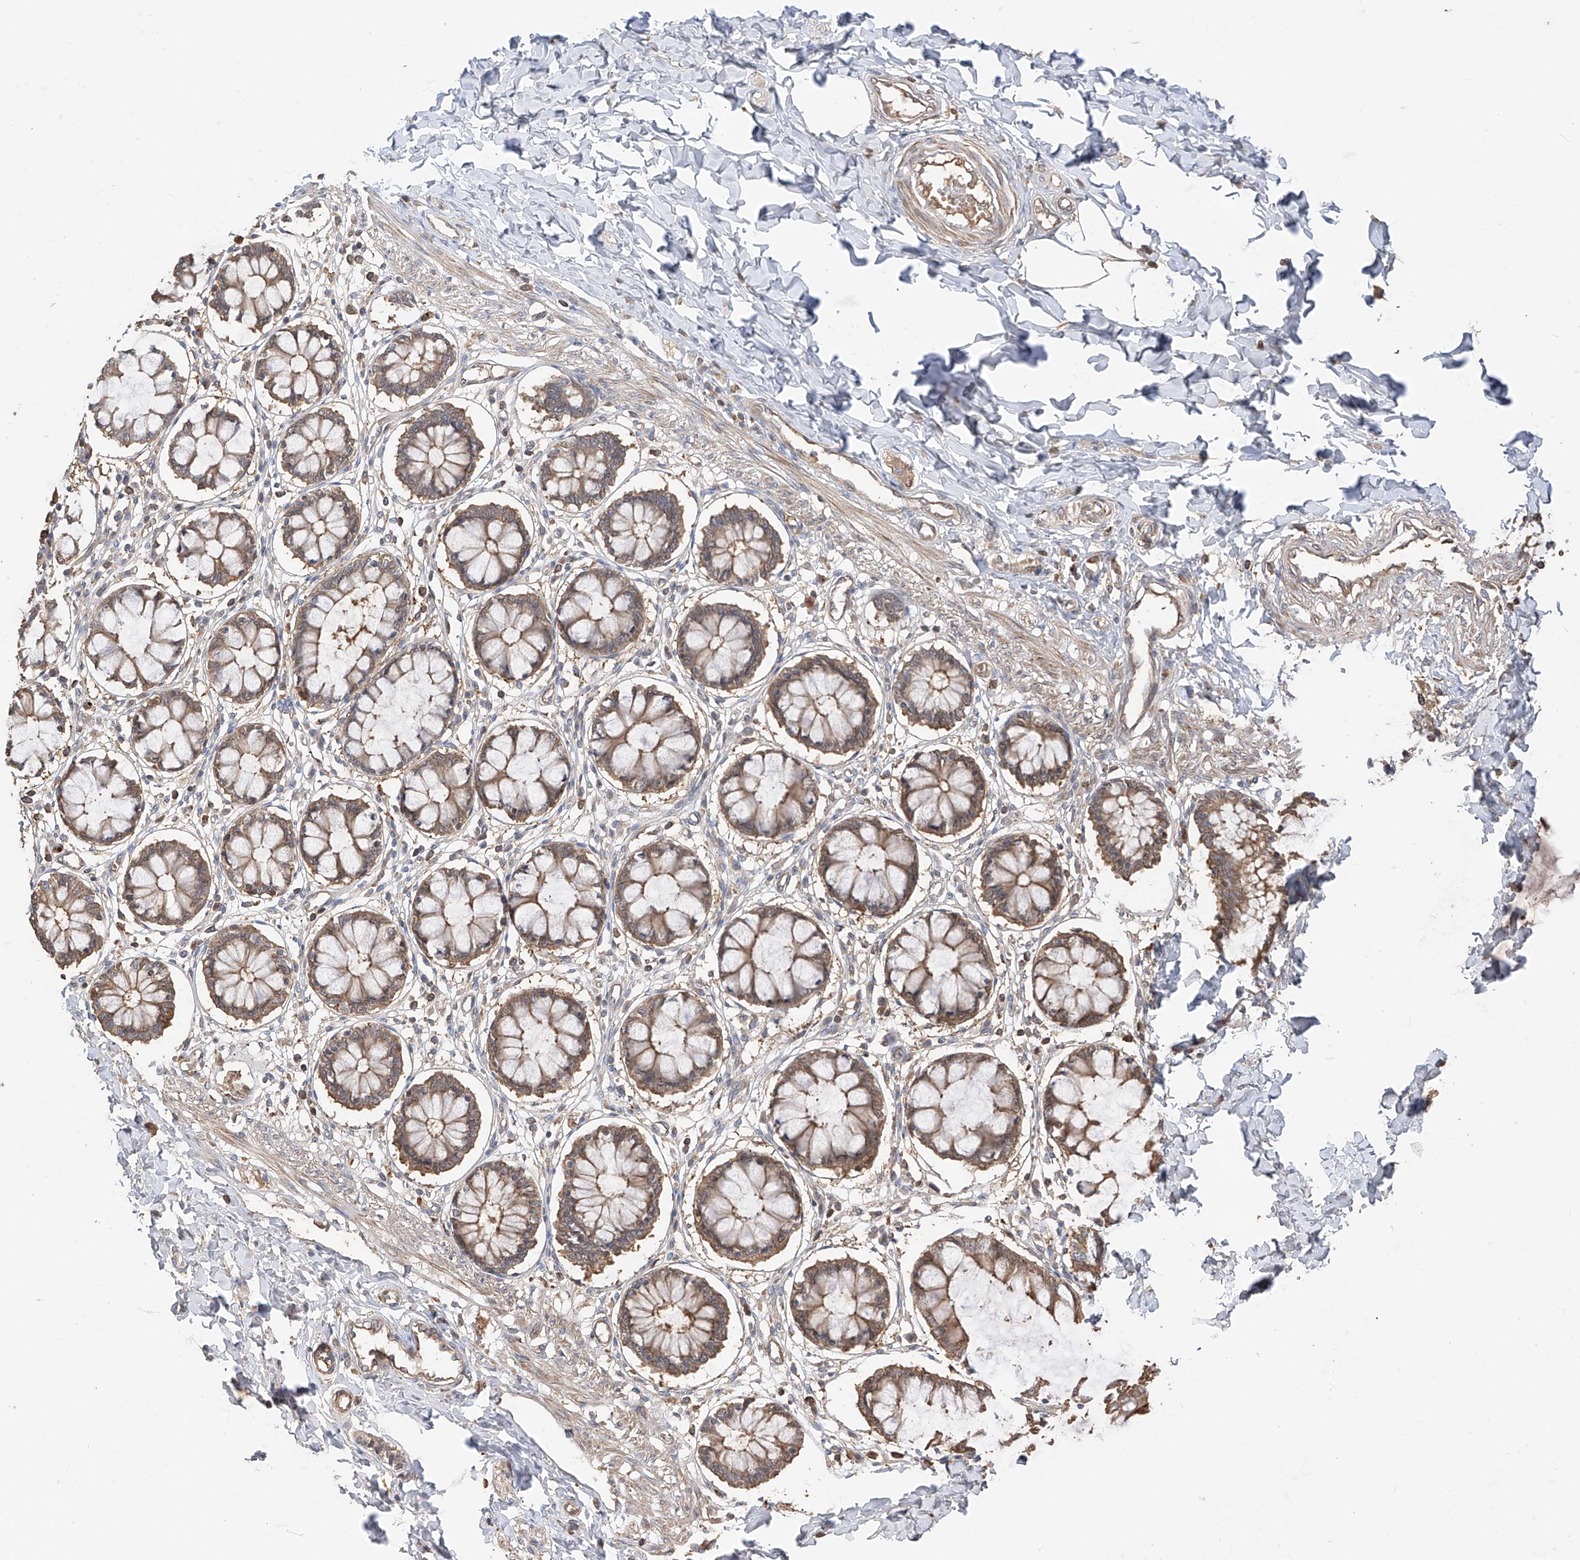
{"staining": {"intensity": "weak", "quantity": ">75%", "location": "cytoplasmic/membranous"}, "tissue": "smooth muscle", "cell_type": "Smooth muscle cells", "image_type": "normal", "snomed": [{"axis": "morphology", "description": "Normal tissue, NOS"}, {"axis": "morphology", "description": "Adenocarcinoma, NOS"}, {"axis": "topography", "description": "Colon"}, {"axis": "topography", "description": "Peripheral nerve tissue"}], "caption": "Immunohistochemistry image of normal human smooth muscle stained for a protein (brown), which exhibits low levels of weak cytoplasmic/membranous staining in about >75% of smooth muscle cells.", "gene": "CACNA2D4", "patient": {"sex": "male", "age": 14}}